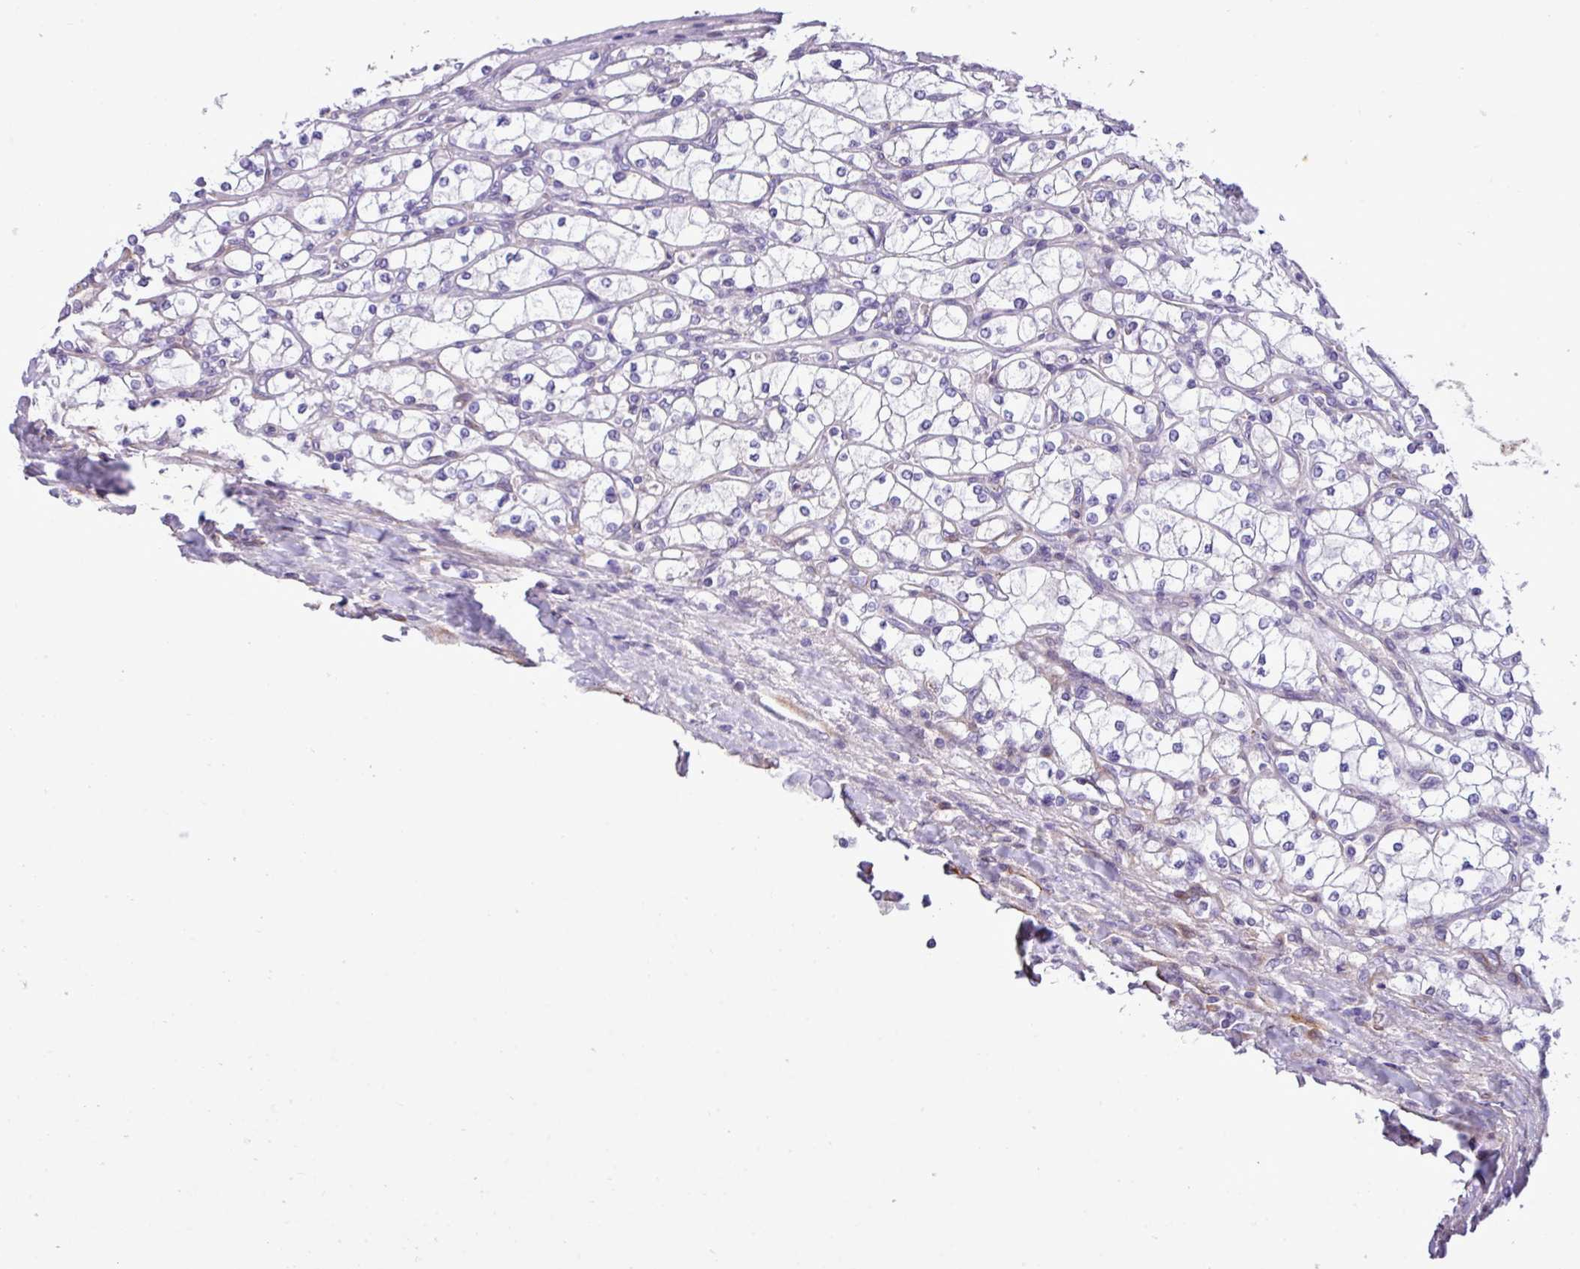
{"staining": {"intensity": "negative", "quantity": "none", "location": "none"}, "tissue": "renal cancer", "cell_type": "Tumor cells", "image_type": "cancer", "snomed": [{"axis": "morphology", "description": "Adenocarcinoma, NOS"}, {"axis": "topography", "description": "Kidney"}], "caption": "This is an immunohistochemistry micrograph of human adenocarcinoma (renal). There is no positivity in tumor cells.", "gene": "CD248", "patient": {"sex": "male", "age": 80}}